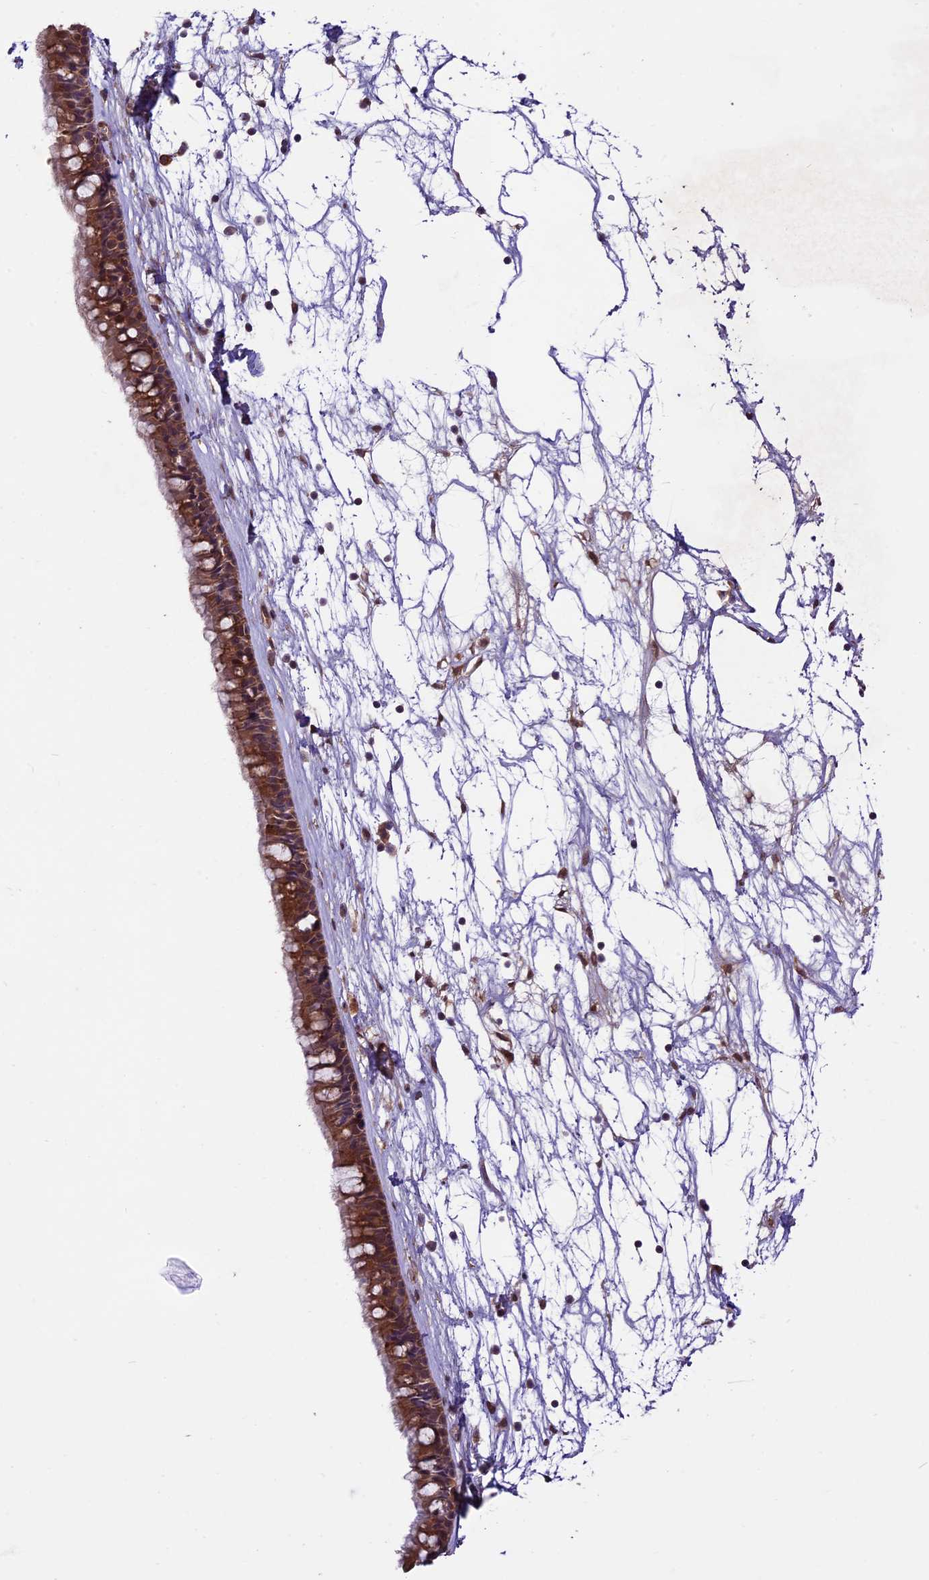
{"staining": {"intensity": "moderate", "quantity": ">75%", "location": "cytoplasmic/membranous"}, "tissue": "nasopharynx", "cell_type": "Respiratory epithelial cells", "image_type": "normal", "snomed": [{"axis": "morphology", "description": "Normal tissue, NOS"}, {"axis": "topography", "description": "Nasopharynx"}], "caption": "Immunohistochemical staining of unremarkable nasopharynx exhibits >75% levels of moderate cytoplasmic/membranous protein expression in about >75% of respiratory epithelial cells. Nuclei are stained in blue.", "gene": "HDAC5", "patient": {"sex": "male", "age": 64}}